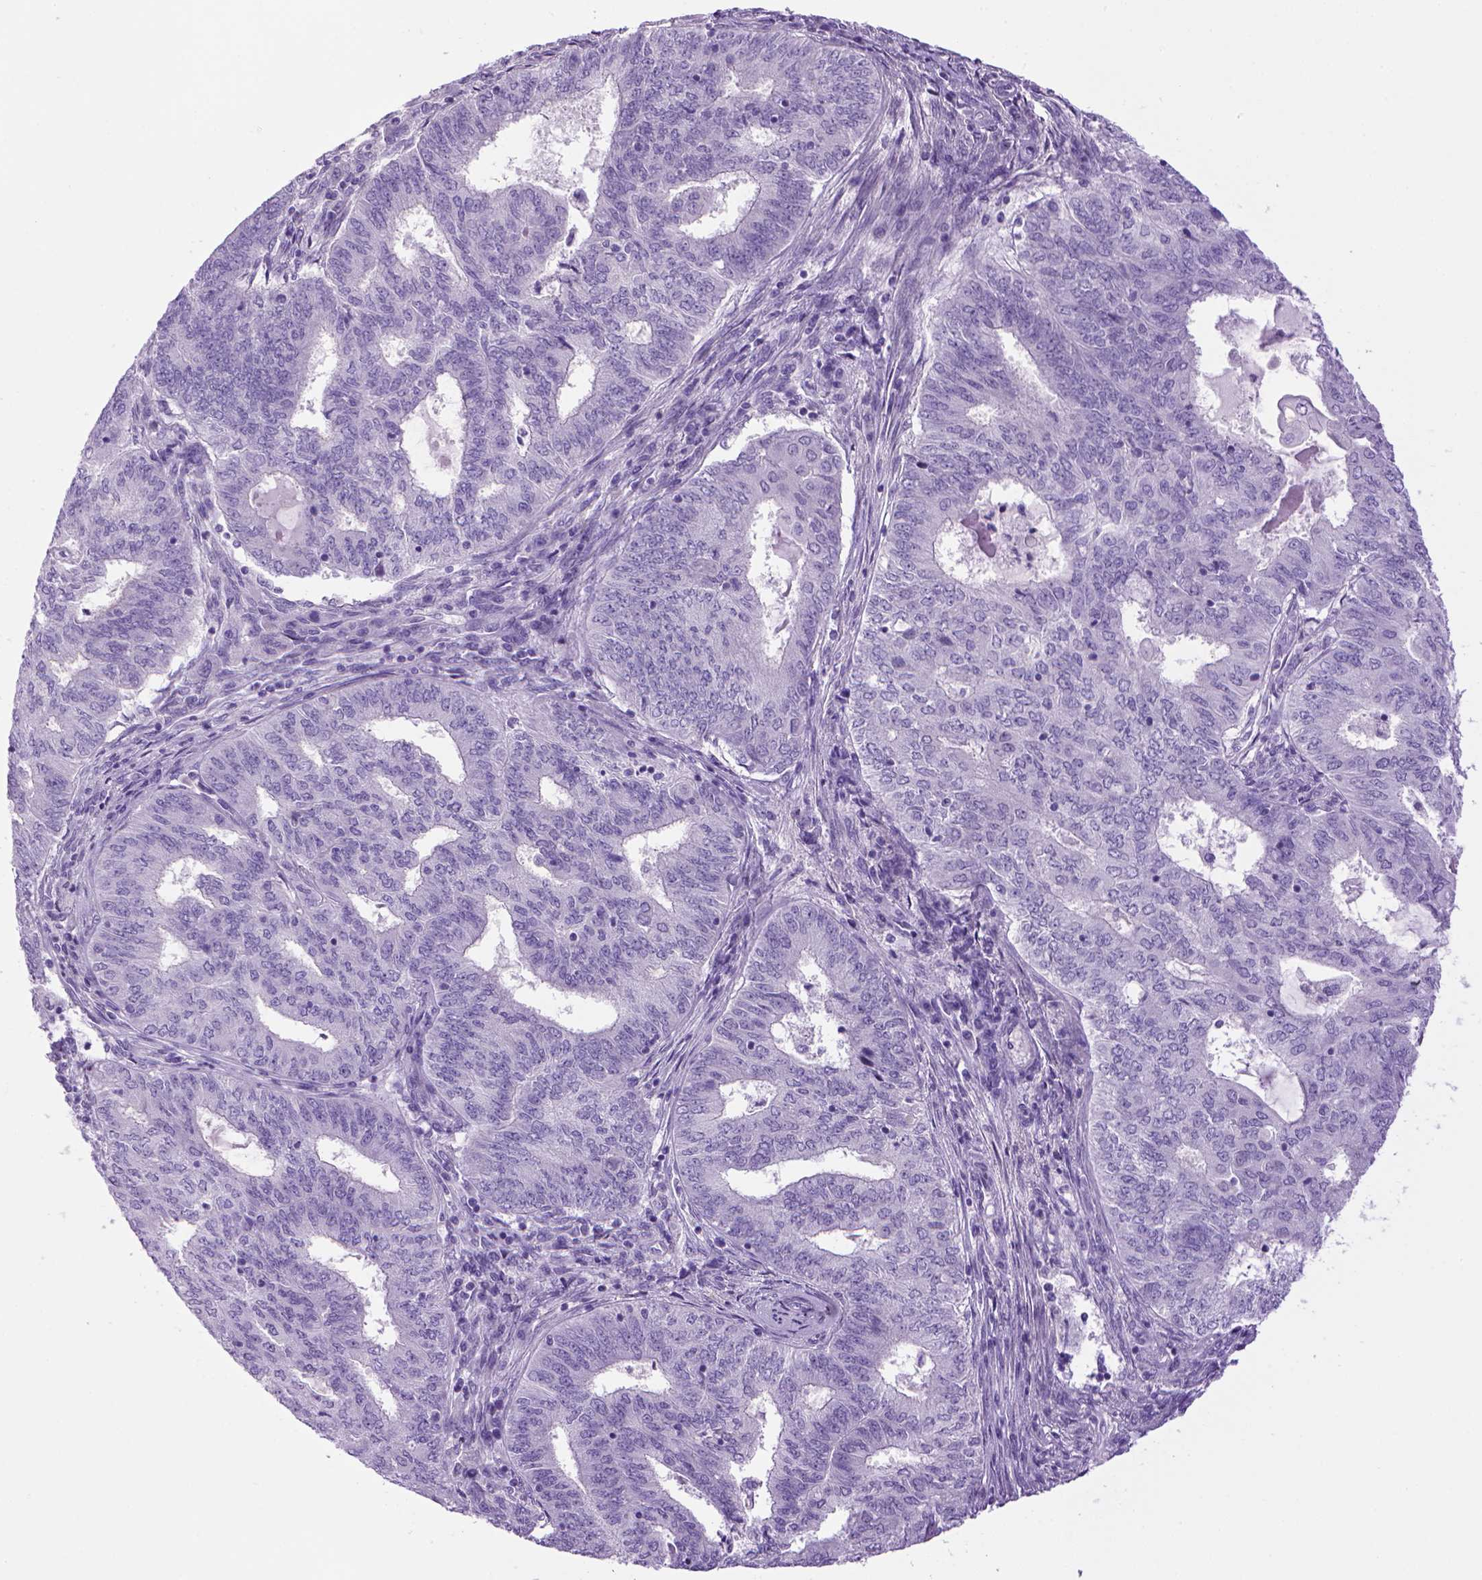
{"staining": {"intensity": "negative", "quantity": "none", "location": "none"}, "tissue": "endometrial cancer", "cell_type": "Tumor cells", "image_type": "cancer", "snomed": [{"axis": "morphology", "description": "Adenocarcinoma, NOS"}, {"axis": "topography", "description": "Endometrium"}], "caption": "Immunohistochemistry photomicrograph of neoplastic tissue: human endometrial cancer (adenocarcinoma) stained with DAB displays no significant protein positivity in tumor cells.", "gene": "SGCG", "patient": {"sex": "female", "age": 62}}